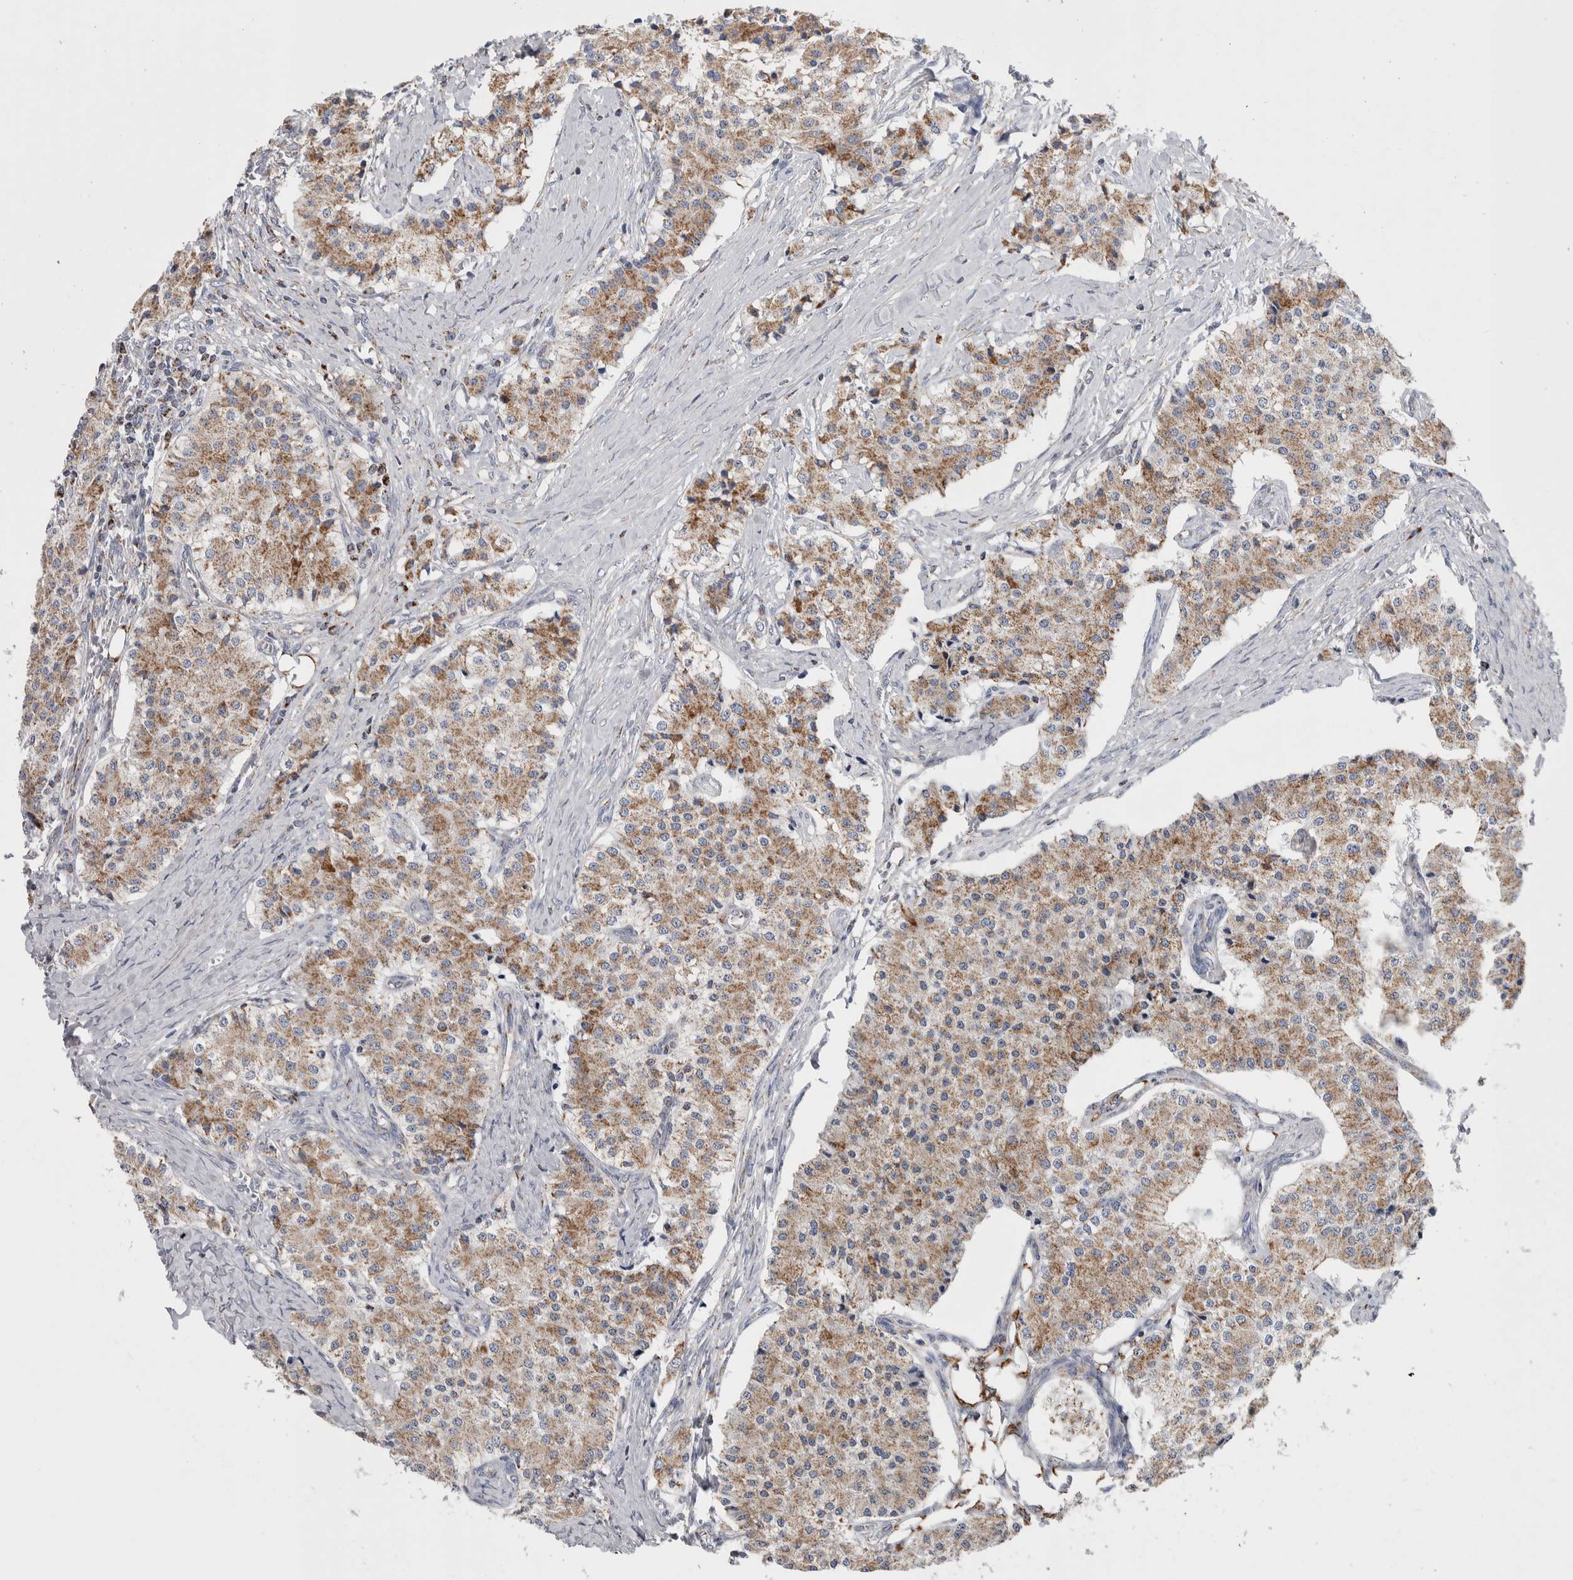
{"staining": {"intensity": "moderate", "quantity": ">75%", "location": "cytoplasmic/membranous"}, "tissue": "carcinoid", "cell_type": "Tumor cells", "image_type": "cancer", "snomed": [{"axis": "morphology", "description": "Carcinoid, malignant, NOS"}, {"axis": "topography", "description": "Colon"}], "caption": "Protein positivity by IHC reveals moderate cytoplasmic/membranous positivity in about >75% of tumor cells in carcinoid.", "gene": "ETFA", "patient": {"sex": "female", "age": 52}}